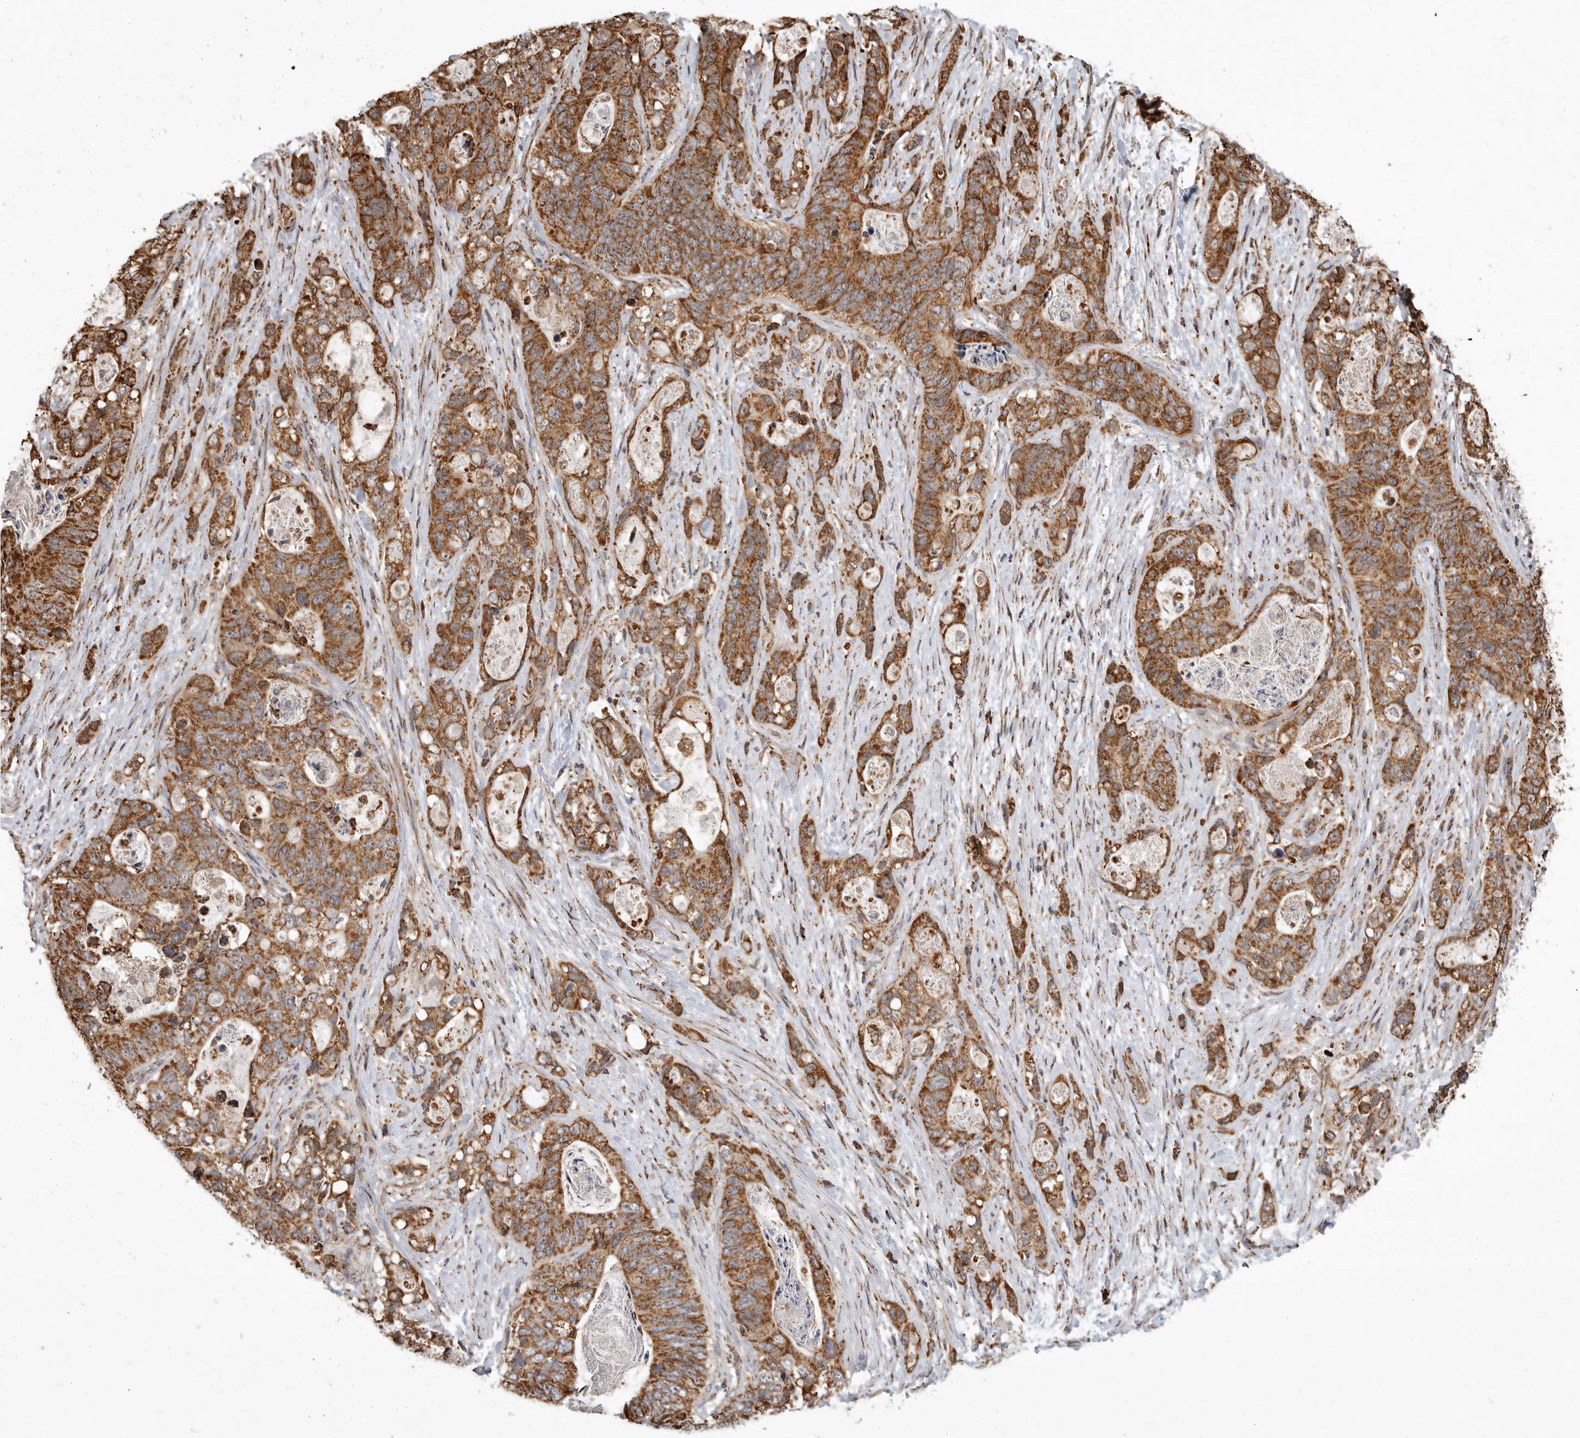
{"staining": {"intensity": "strong", "quantity": ">75%", "location": "cytoplasmic/membranous"}, "tissue": "stomach cancer", "cell_type": "Tumor cells", "image_type": "cancer", "snomed": [{"axis": "morphology", "description": "Normal tissue, NOS"}, {"axis": "morphology", "description": "Adenocarcinoma, NOS"}, {"axis": "topography", "description": "Stomach"}], "caption": "A histopathology image showing strong cytoplasmic/membranous positivity in approximately >75% of tumor cells in stomach adenocarcinoma, as visualized by brown immunohistochemical staining.", "gene": "GCNT2", "patient": {"sex": "female", "age": 89}}